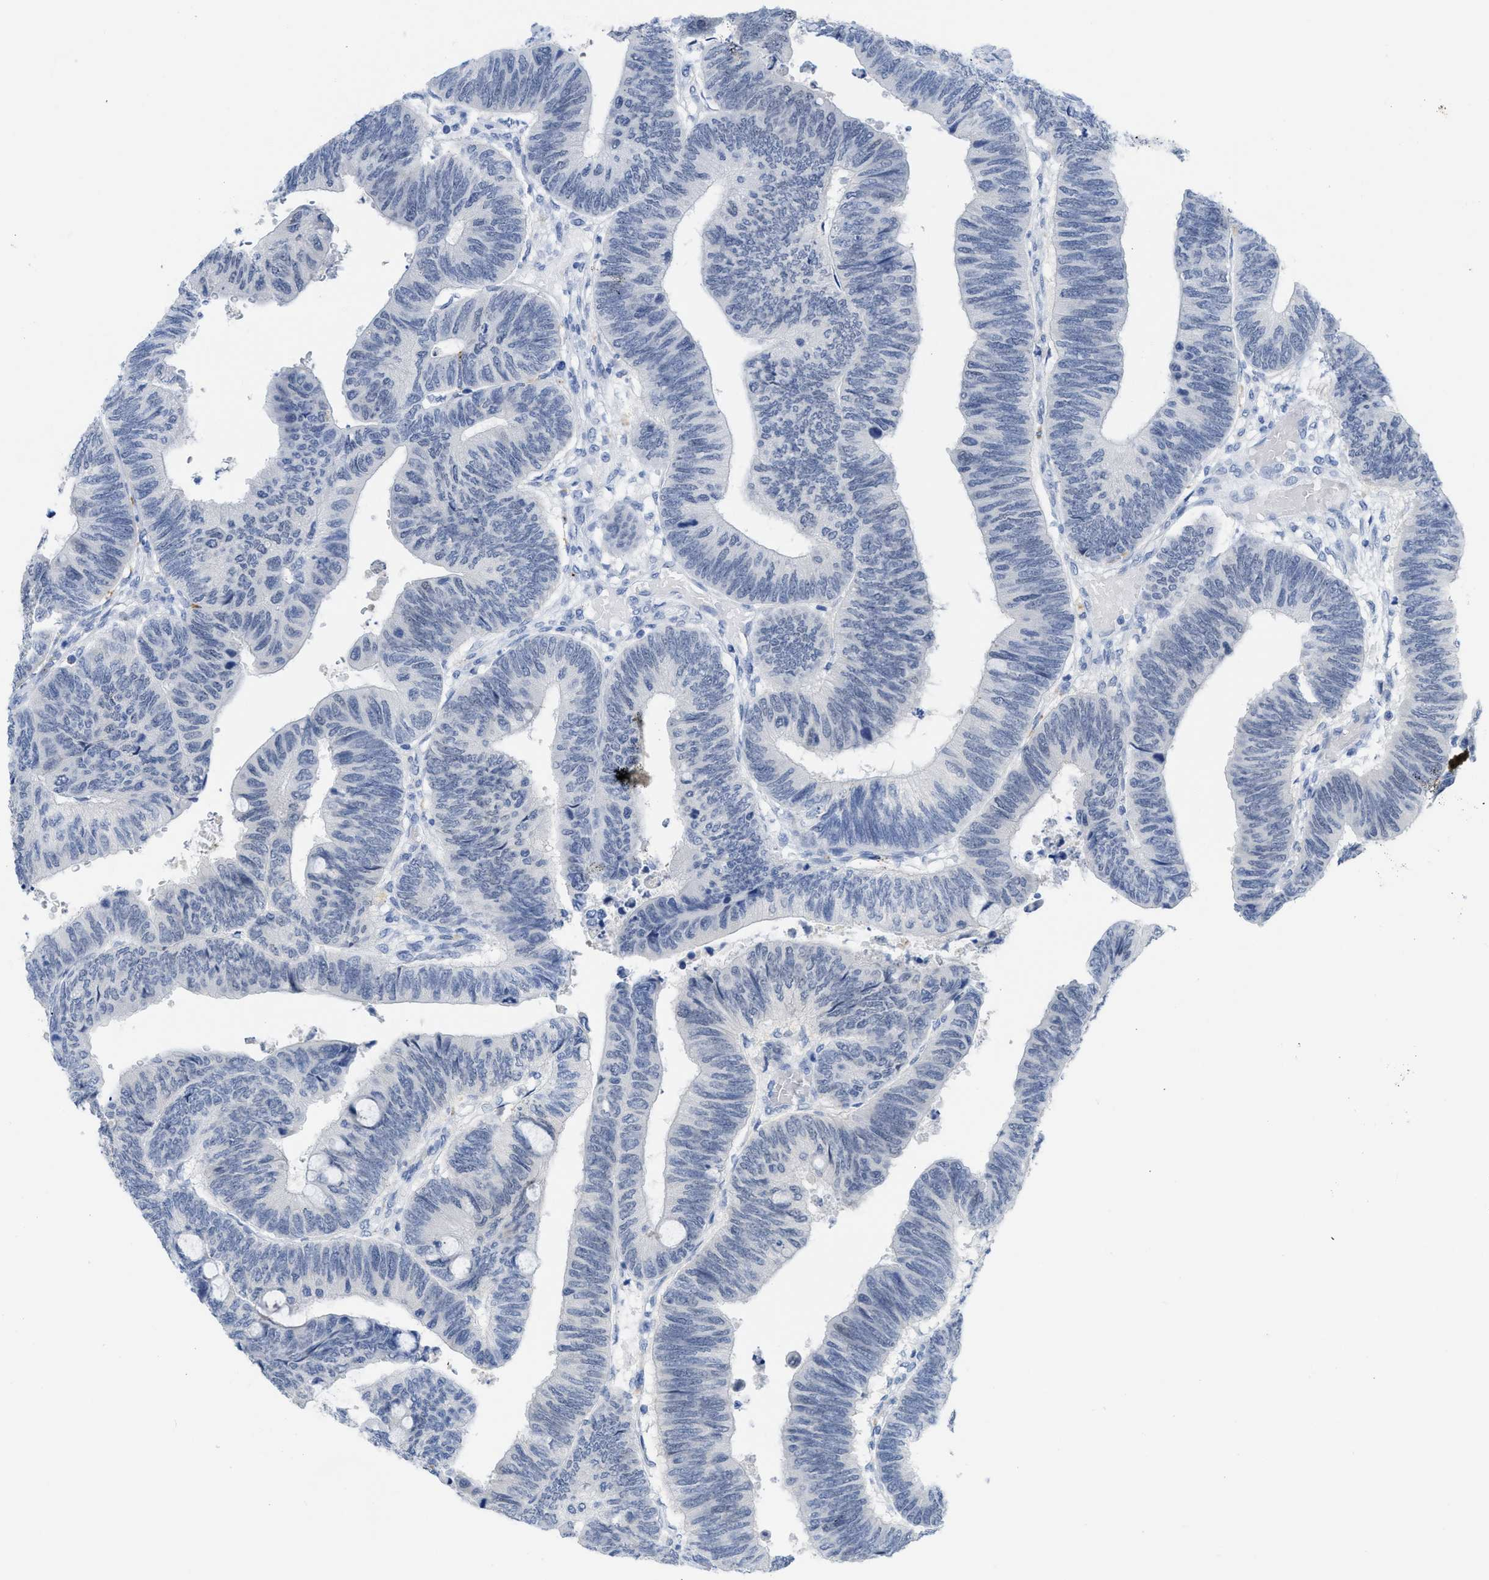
{"staining": {"intensity": "negative", "quantity": "none", "location": "none"}, "tissue": "colorectal cancer", "cell_type": "Tumor cells", "image_type": "cancer", "snomed": [{"axis": "morphology", "description": "Normal tissue, NOS"}, {"axis": "morphology", "description": "Adenocarcinoma, NOS"}, {"axis": "topography", "description": "Rectum"}, {"axis": "topography", "description": "Peripheral nerve tissue"}], "caption": "Immunohistochemistry photomicrograph of neoplastic tissue: colorectal cancer stained with DAB shows no significant protein positivity in tumor cells. (DAB (3,3'-diaminobenzidine) immunohistochemistry, high magnification).", "gene": "WDR4", "patient": {"sex": "male", "age": 92}}